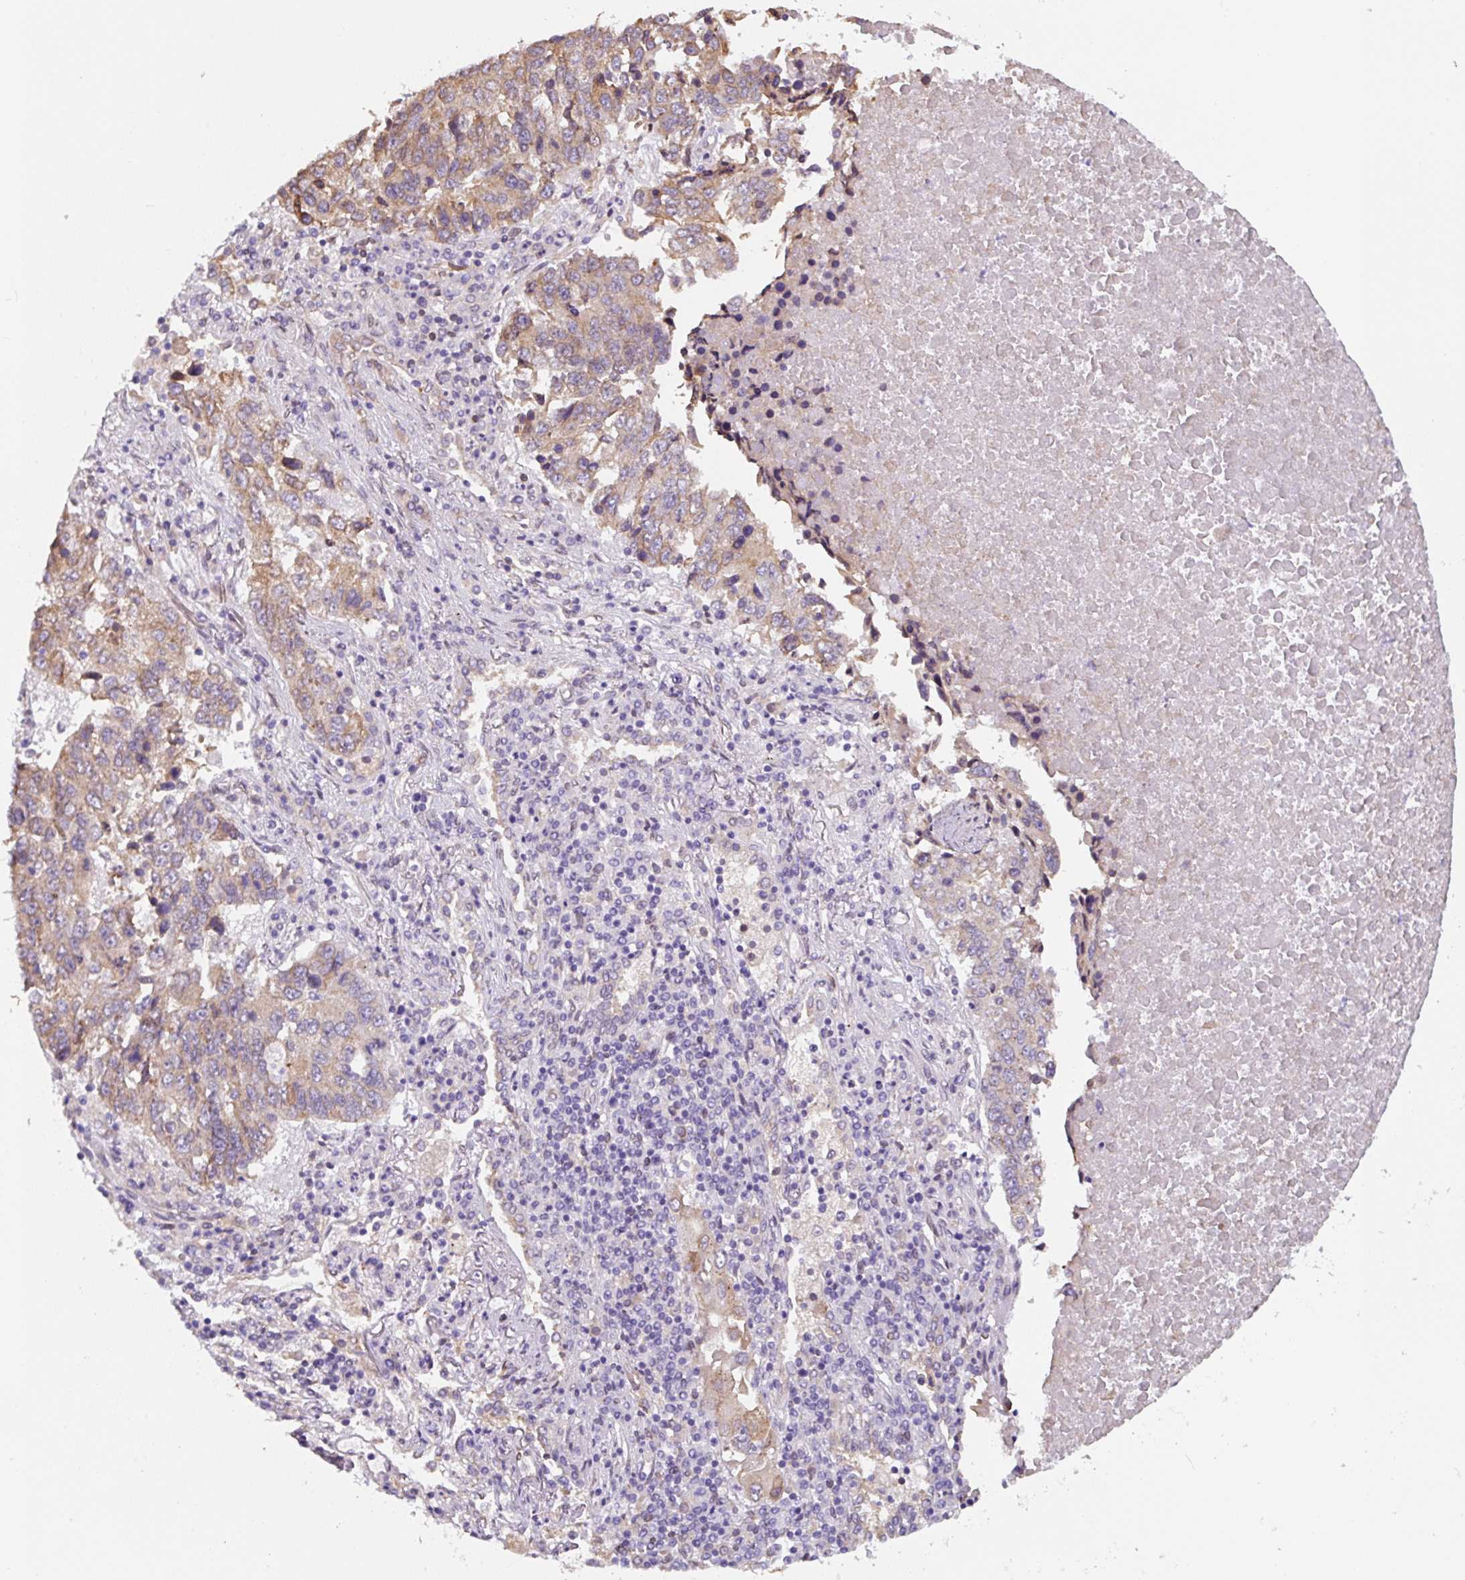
{"staining": {"intensity": "weak", "quantity": "25%-75%", "location": "cytoplasmic/membranous"}, "tissue": "lung cancer", "cell_type": "Tumor cells", "image_type": "cancer", "snomed": [{"axis": "morphology", "description": "Squamous cell carcinoma, NOS"}, {"axis": "topography", "description": "Lung"}], "caption": "Brown immunohistochemical staining in lung squamous cell carcinoma displays weak cytoplasmic/membranous expression in about 25%-75% of tumor cells.", "gene": "ASRGL1", "patient": {"sex": "female", "age": 66}}